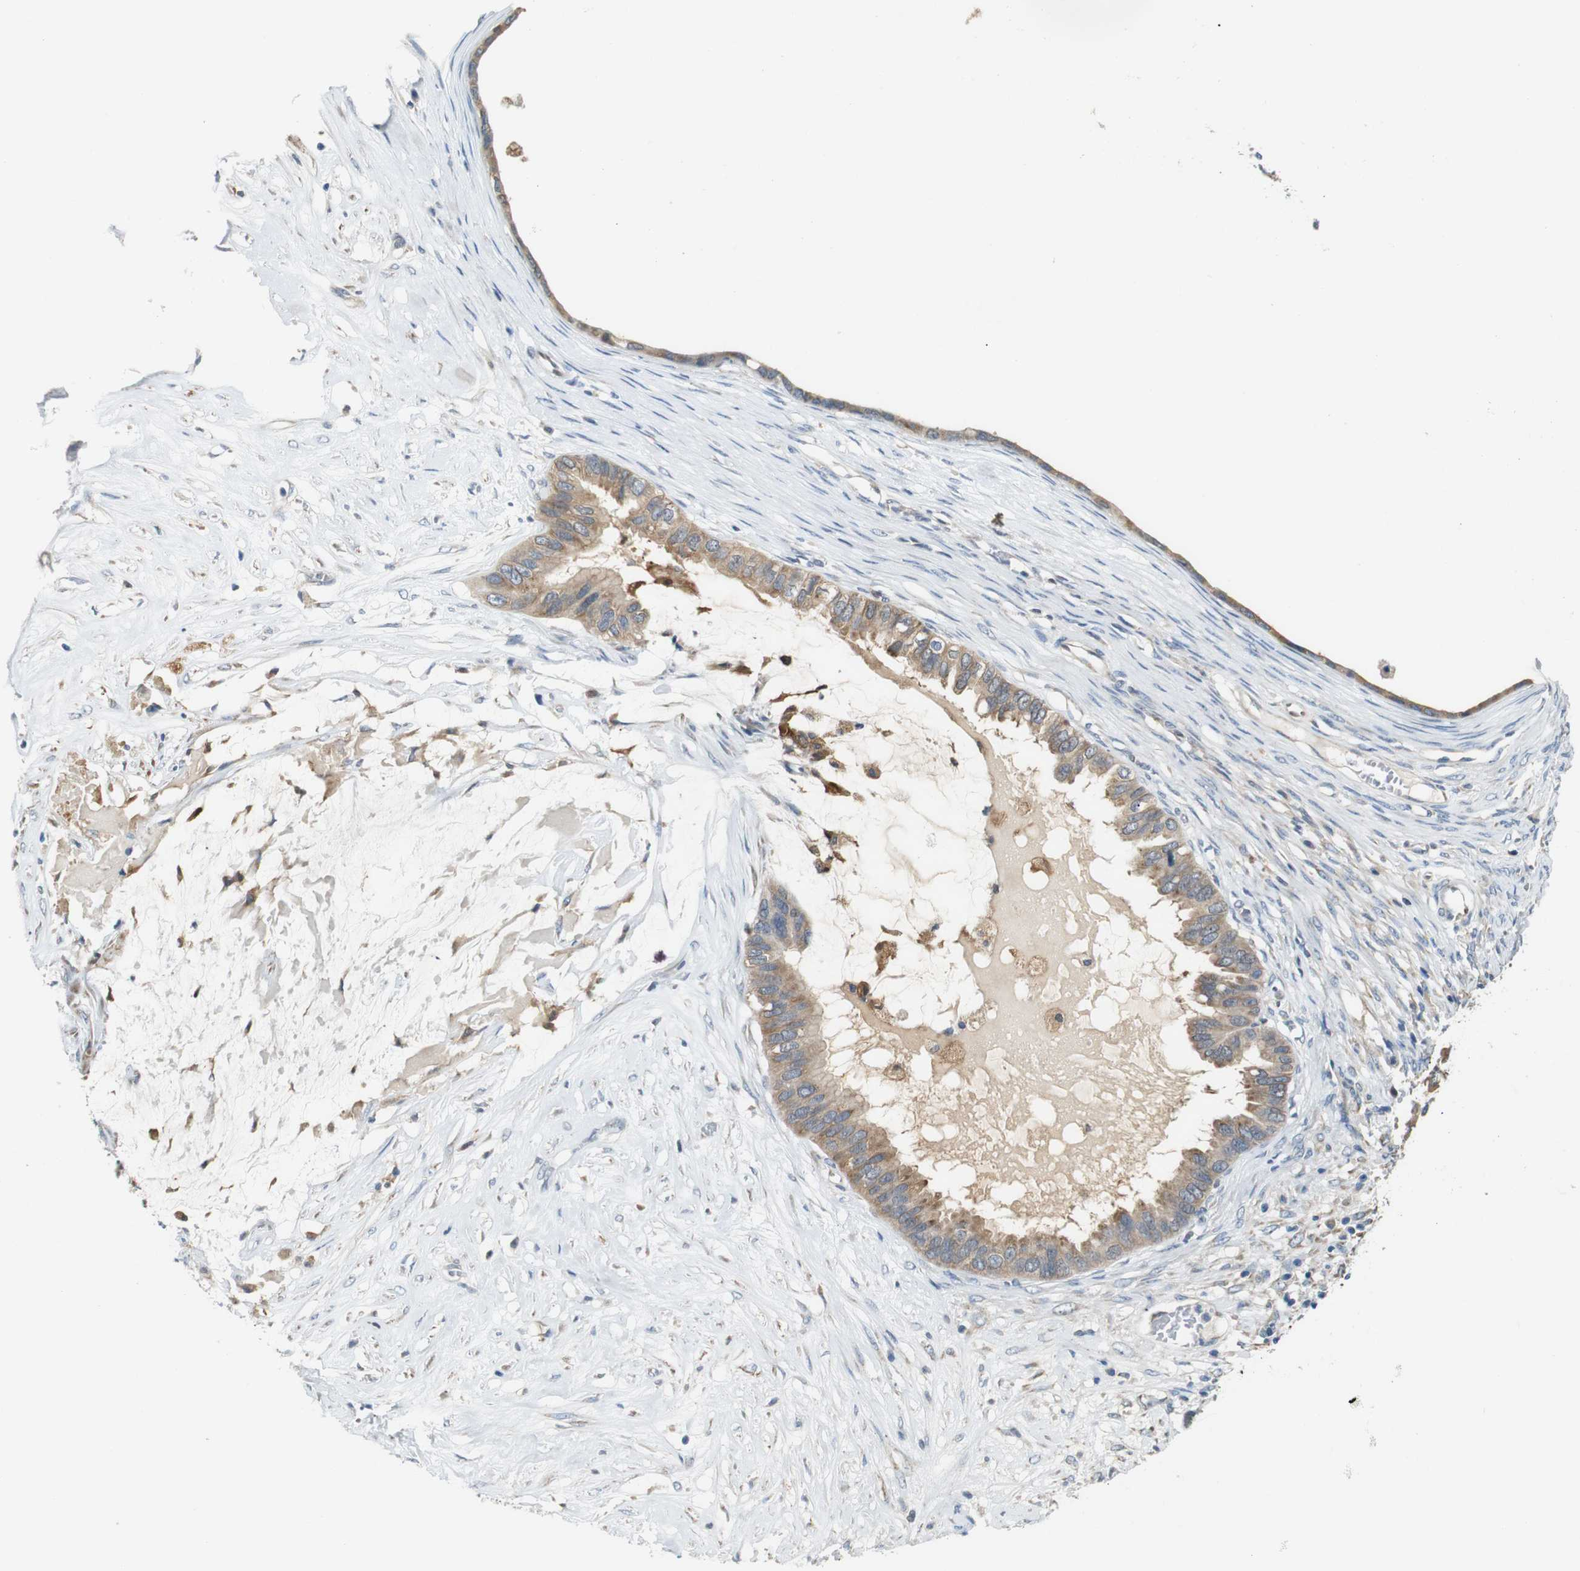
{"staining": {"intensity": "weak", "quantity": ">75%", "location": "cytoplasmic/membranous"}, "tissue": "ovarian cancer", "cell_type": "Tumor cells", "image_type": "cancer", "snomed": [{"axis": "morphology", "description": "Cystadenocarcinoma, mucinous, NOS"}, {"axis": "topography", "description": "Ovary"}], "caption": "Immunohistochemical staining of human ovarian cancer exhibits low levels of weak cytoplasmic/membranous expression in about >75% of tumor cells.", "gene": "NEBL", "patient": {"sex": "female", "age": 80}}